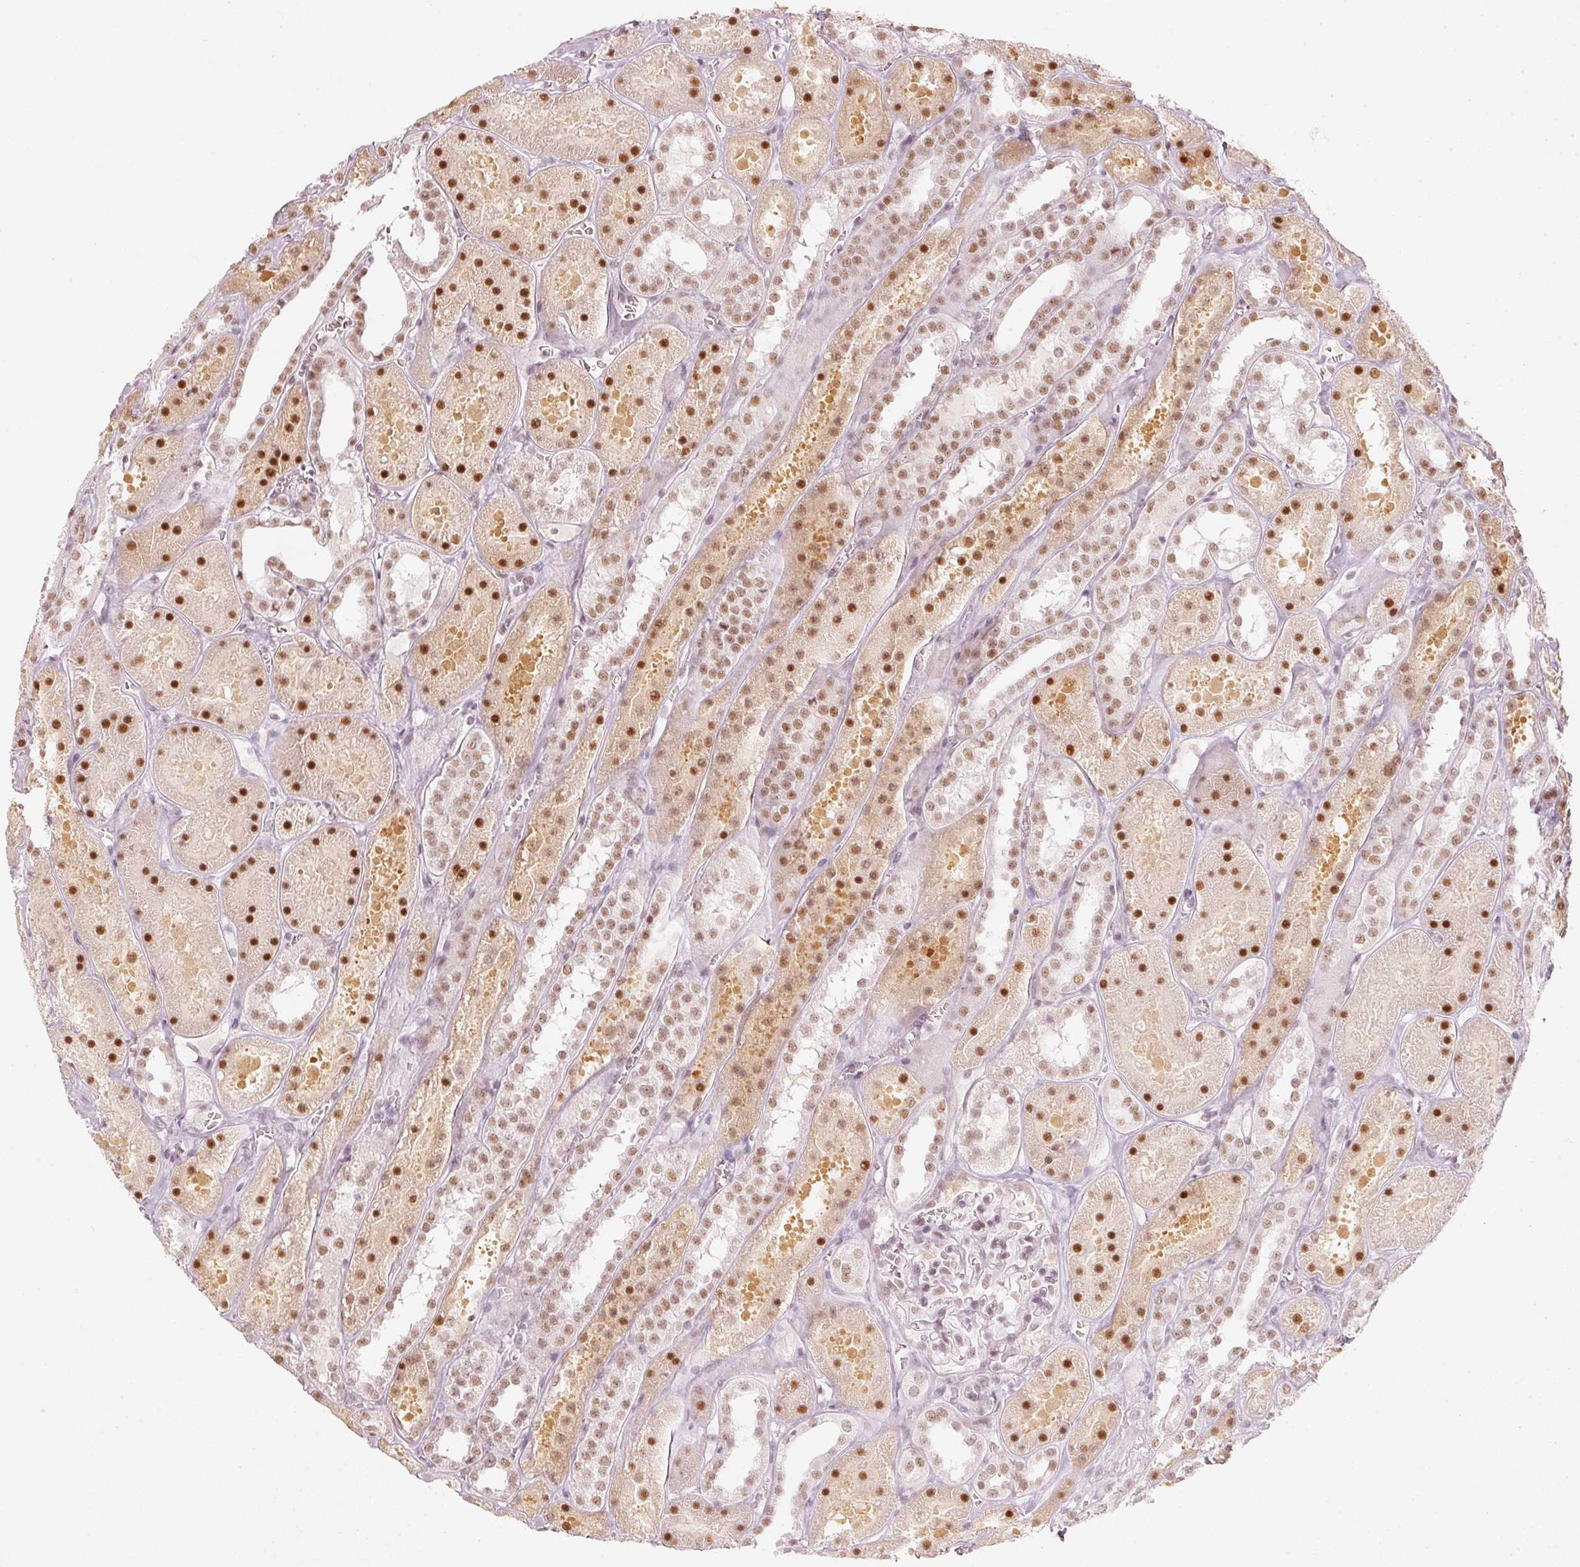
{"staining": {"intensity": "weak", "quantity": "25%-75%", "location": "nuclear"}, "tissue": "kidney", "cell_type": "Cells in glomeruli", "image_type": "normal", "snomed": [{"axis": "morphology", "description": "Normal tissue, NOS"}, {"axis": "topography", "description": "Kidney"}], "caption": "A brown stain labels weak nuclear expression of a protein in cells in glomeruli of normal human kidney.", "gene": "PPP1R10", "patient": {"sex": "female", "age": 41}}